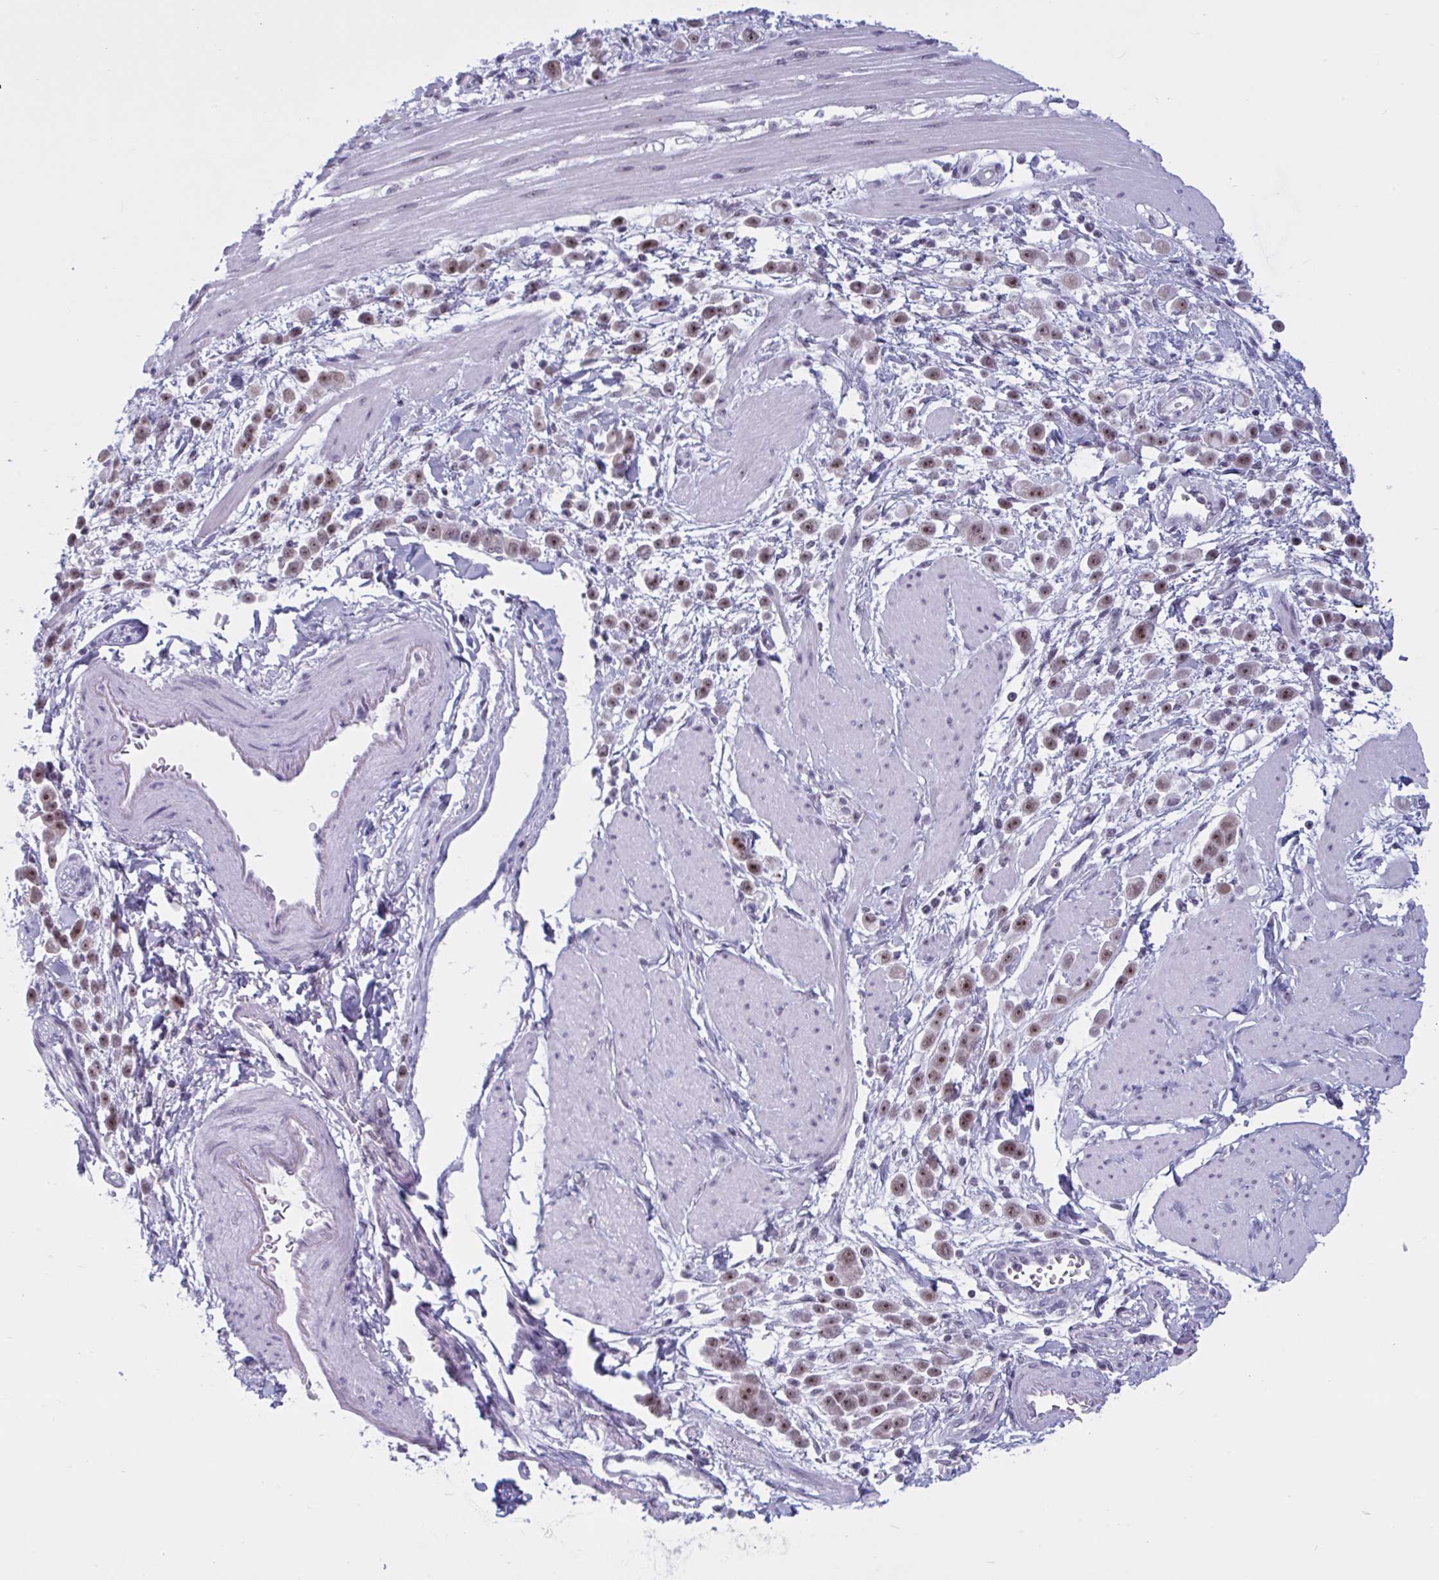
{"staining": {"intensity": "moderate", "quantity": ">75%", "location": "nuclear"}, "tissue": "pancreatic cancer", "cell_type": "Tumor cells", "image_type": "cancer", "snomed": [{"axis": "morphology", "description": "Normal tissue, NOS"}, {"axis": "morphology", "description": "Adenocarcinoma, NOS"}, {"axis": "topography", "description": "Pancreas"}], "caption": "Tumor cells show moderate nuclear staining in about >75% of cells in adenocarcinoma (pancreatic).", "gene": "TGM6", "patient": {"sex": "female", "age": 64}}